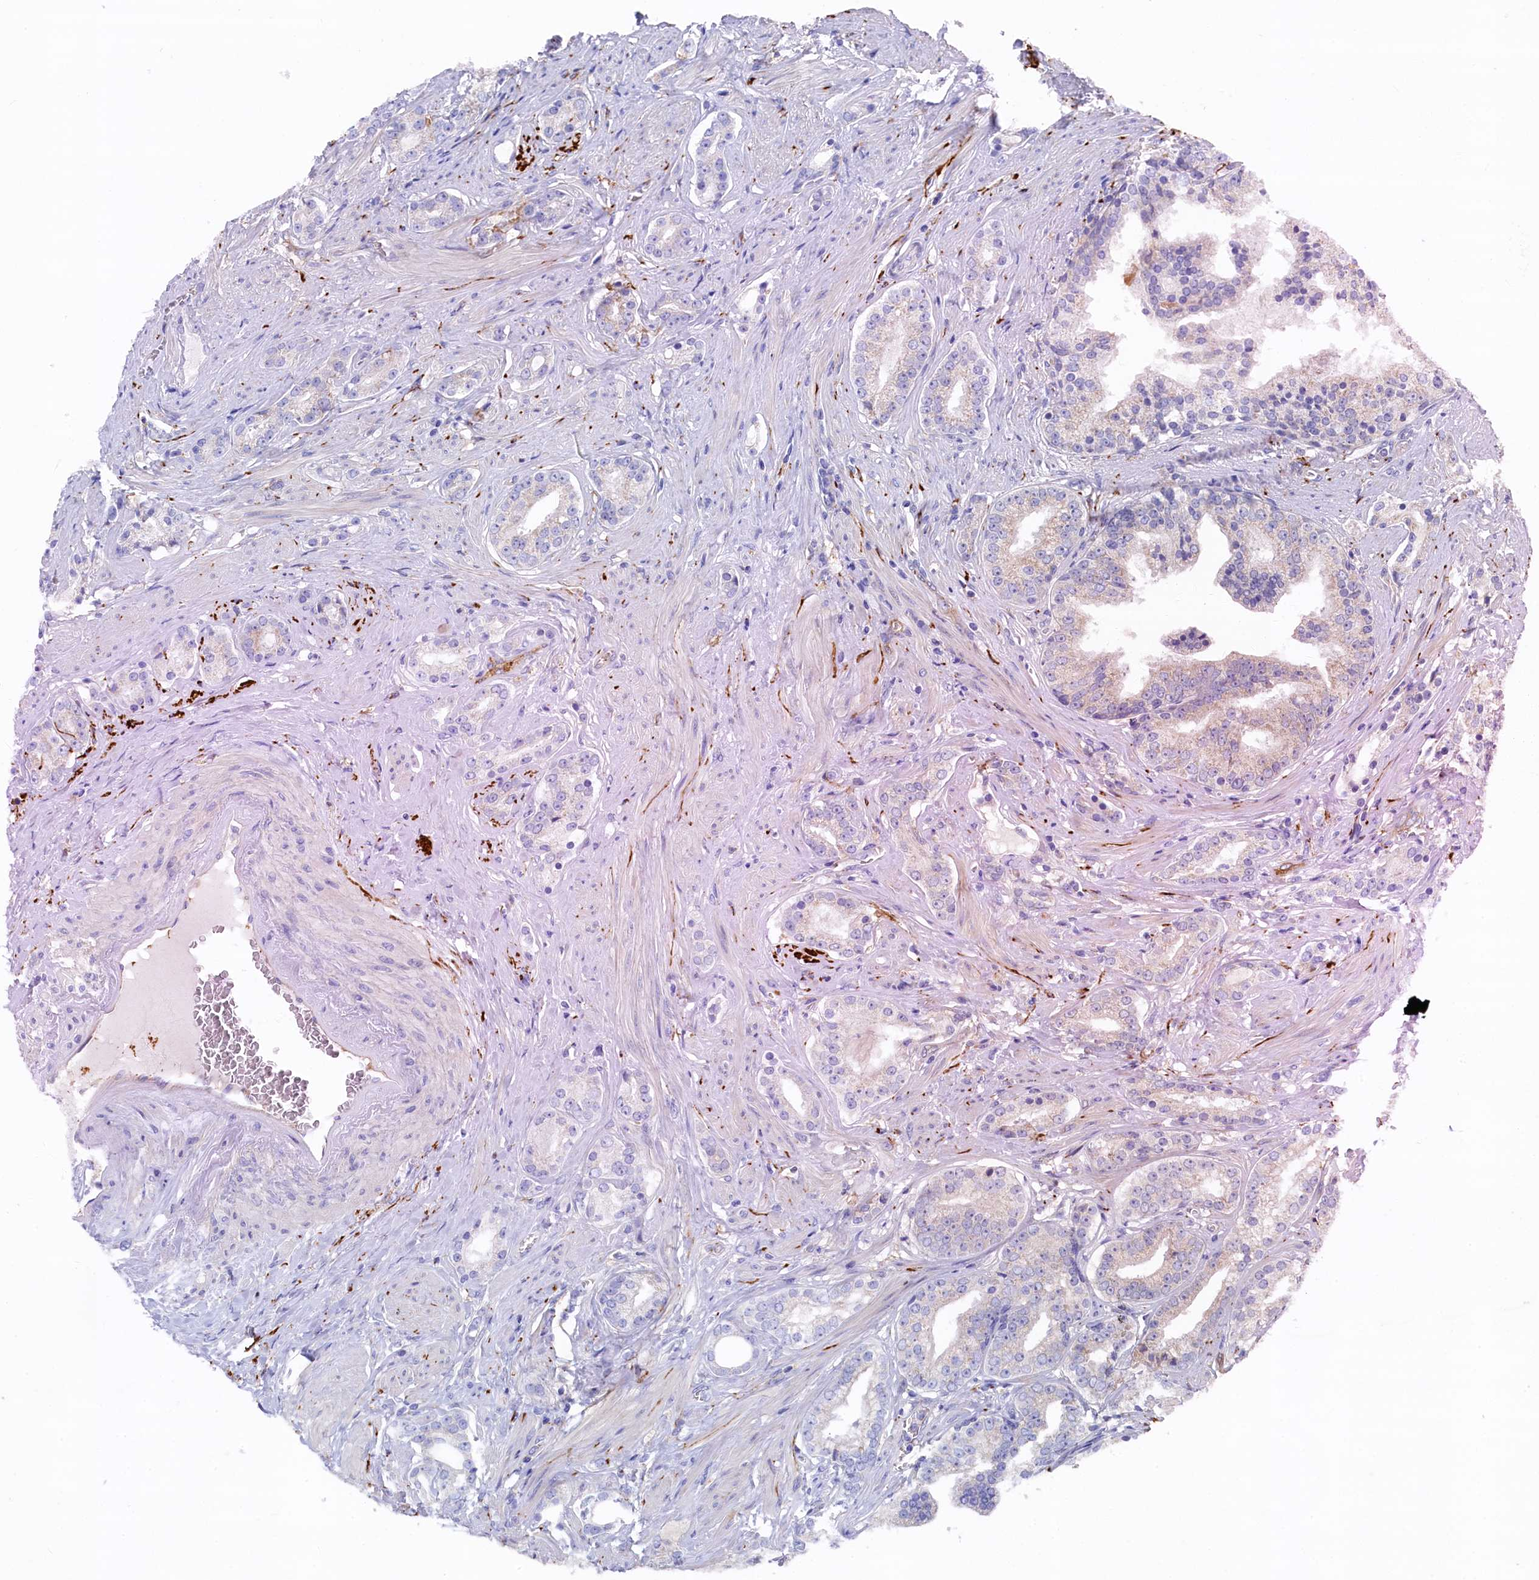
{"staining": {"intensity": "negative", "quantity": "none", "location": "none"}, "tissue": "prostate cancer", "cell_type": "Tumor cells", "image_type": "cancer", "snomed": [{"axis": "morphology", "description": "Adenocarcinoma, High grade"}, {"axis": "topography", "description": "Prostate"}], "caption": "Prostate cancer (adenocarcinoma (high-grade)) stained for a protein using immunohistochemistry (IHC) displays no positivity tumor cells.", "gene": "C12orf73", "patient": {"sex": "male", "age": 58}}